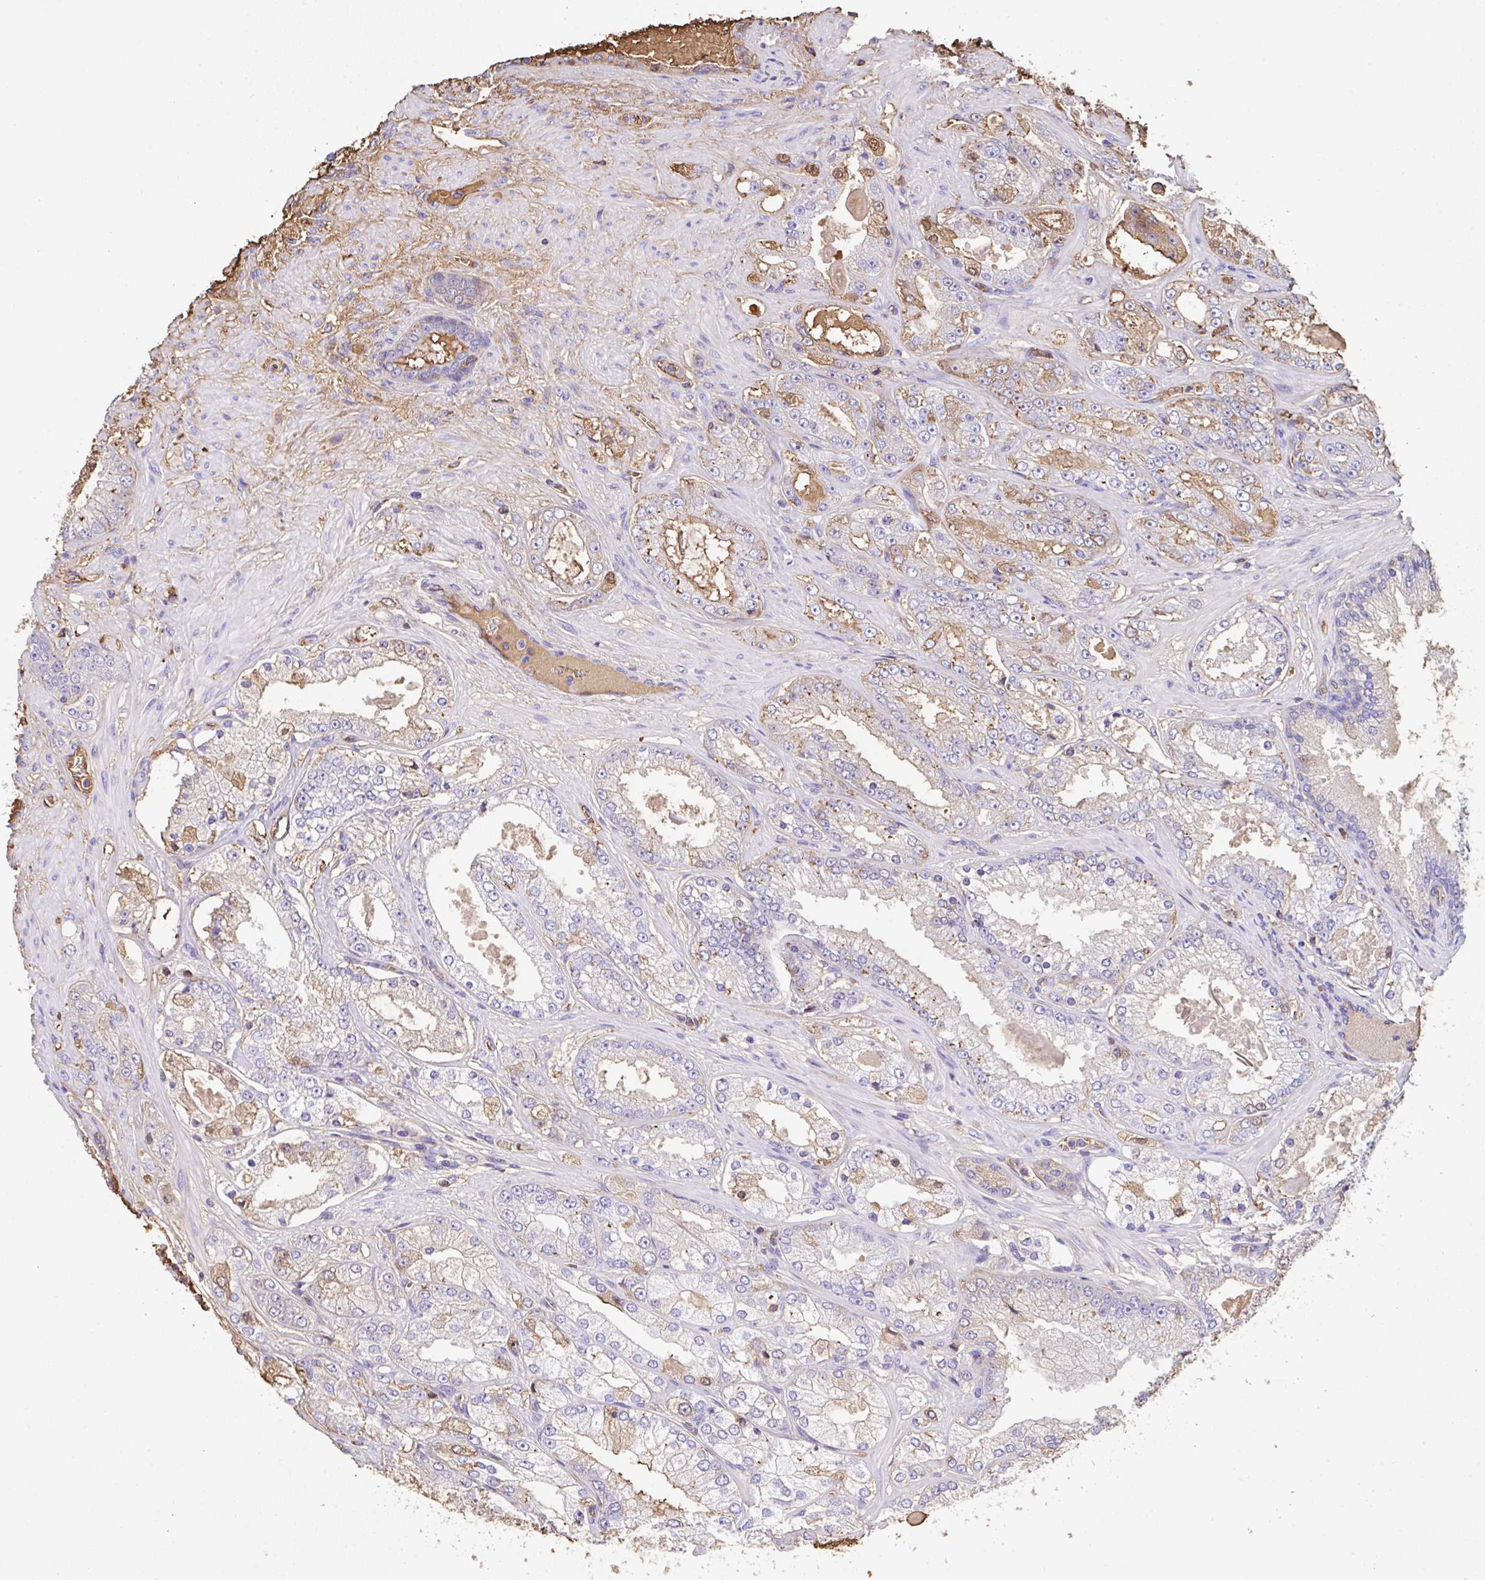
{"staining": {"intensity": "moderate", "quantity": "<25%", "location": "cytoplasmic/membranous,nuclear"}, "tissue": "prostate cancer", "cell_type": "Tumor cells", "image_type": "cancer", "snomed": [{"axis": "morphology", "description": "Normal tissue, NOS"}, {"axis": "morphology", "description": "Adenocarcinoma, High grade"}, {"axis": "topography", "description": "Prostate"}, {"axis": "topography", "description": "Peripheral nerve tissue"}], "caption": "A brown stain labels moderate cytoplasmic/membranous and nuclear staining of a protein in prostate adenocarcinoma (high-grade) tumor cells.", "gene": "HOXC12", "patient": {"sex": "male", "age": 68}}